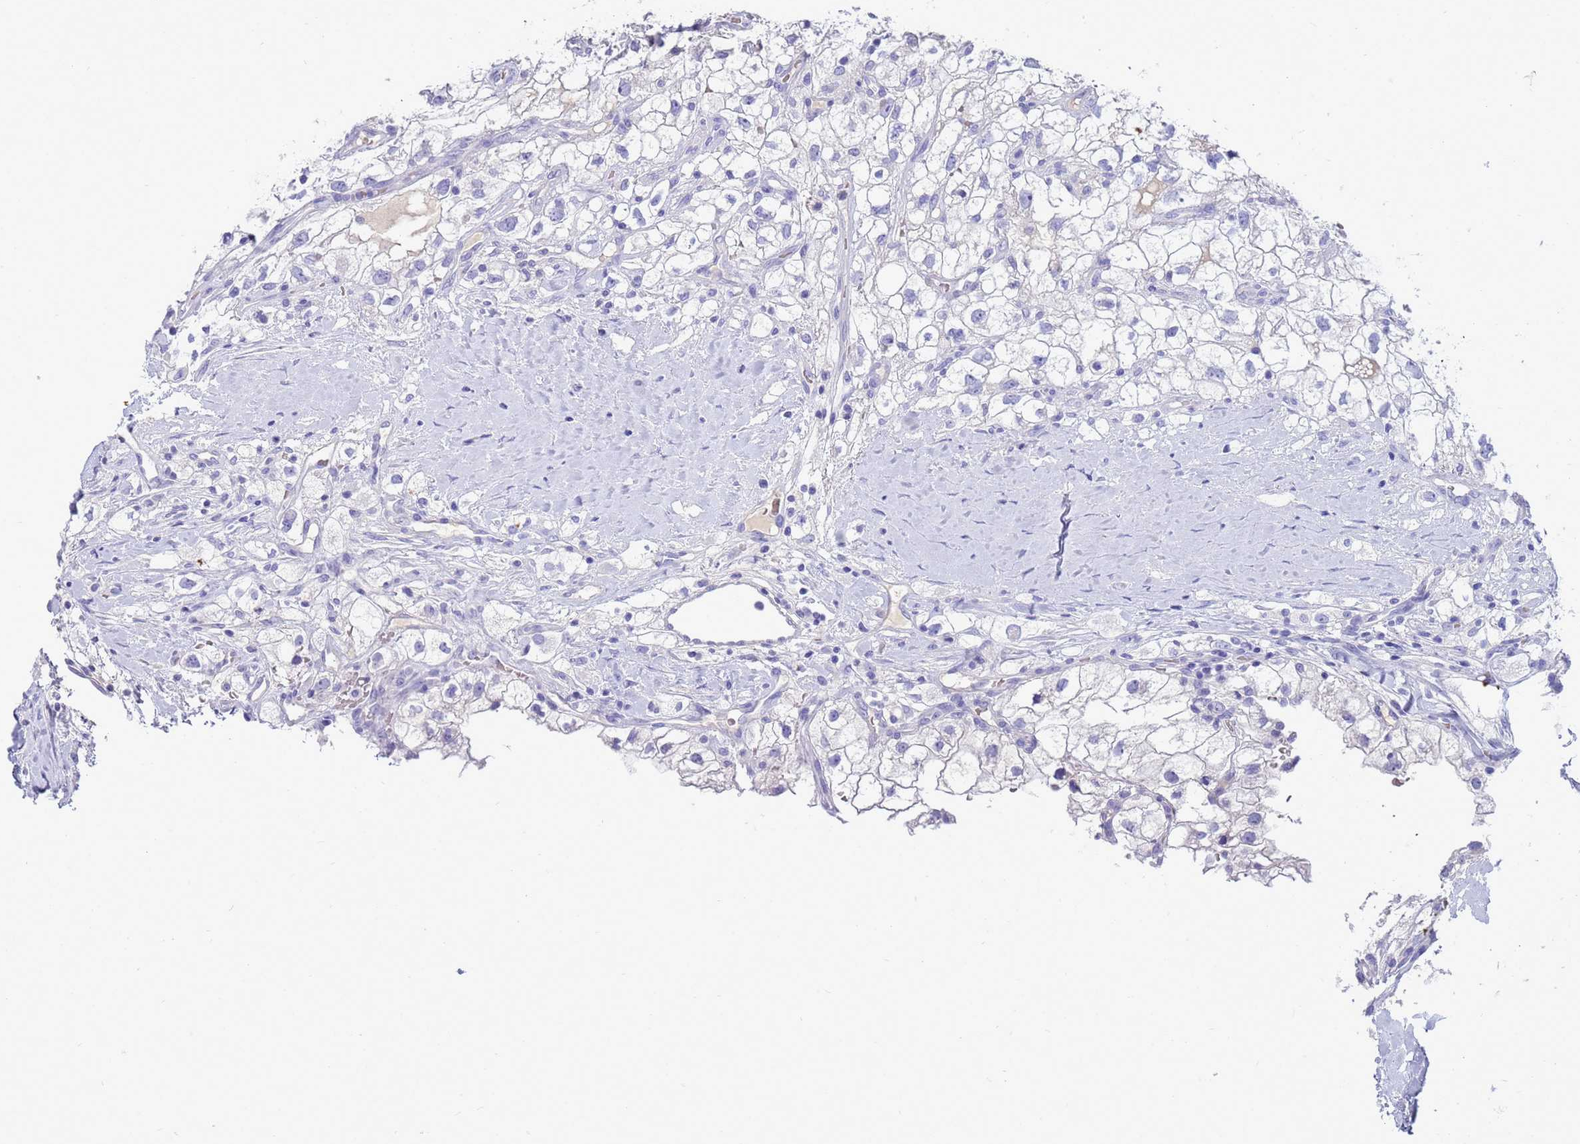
{"staining": {"intensity": "negative", "quantity": "none", "location": "none"}, "tissue": "renal cancer", "cell_type": "Tumor cells", "image_type": "cancer", "snomed": [{"axis": "morphology", "description": "Adenocarcinoma, NOS"}, {"axis": "topography", "description": "Kidney"}], "caption": "A histopathology image of human renal cancer (adenocarcinoma) is negative for staining in tumor cells. (Stains: DAB (3,3'-diaminobenzidine) immunohistochemistry (IHC) with hematoxylin counter stain, Microscopy: brightfield microscopy at high magnification).", "gene": "SYCN", "patient": {"sex": "male", "age": 59}}